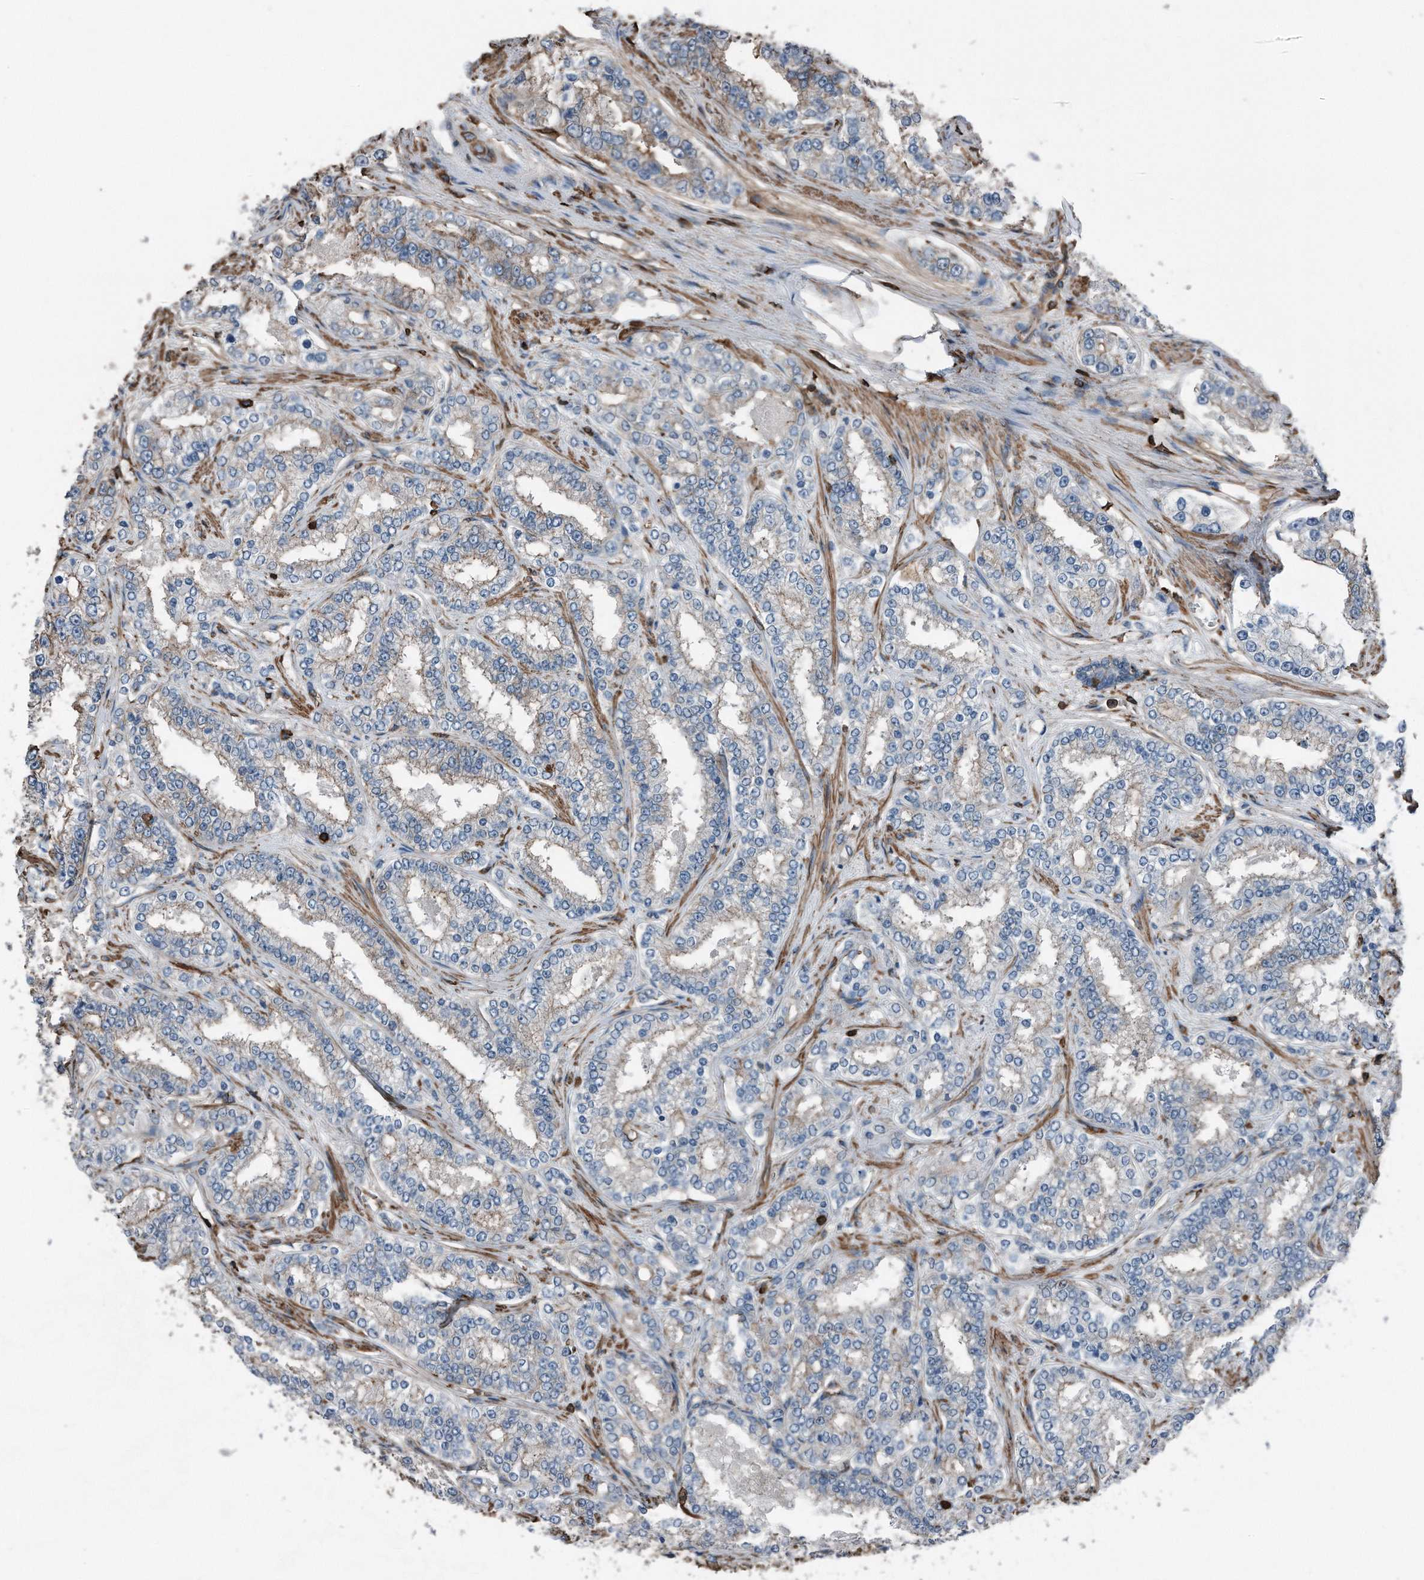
{"staining": {"intensity": "moderate", "quantity": "25%-75%", "location": "cytoplasmic/membranous"}, "tissue": "prostate cancer", "cell_type": "Tumor cells", "image_type": "cancer", "snomed": [{"axis": "morphology", "description": "Normal tissue, NOS"}, {"axis": "morphology", "description": "Adenocarcinoma, High grade"}, {"axis": "topography", "description": "Prostate"}], "caption": "Protein staining of prostate high-grade adenocarcinoma tissue displays moderate cytoplasmic/membranous expression in approximately 25%-75% of tumor cells.", "gene": "RSPO3", "patient": {"sex": "male", "age": 83}}